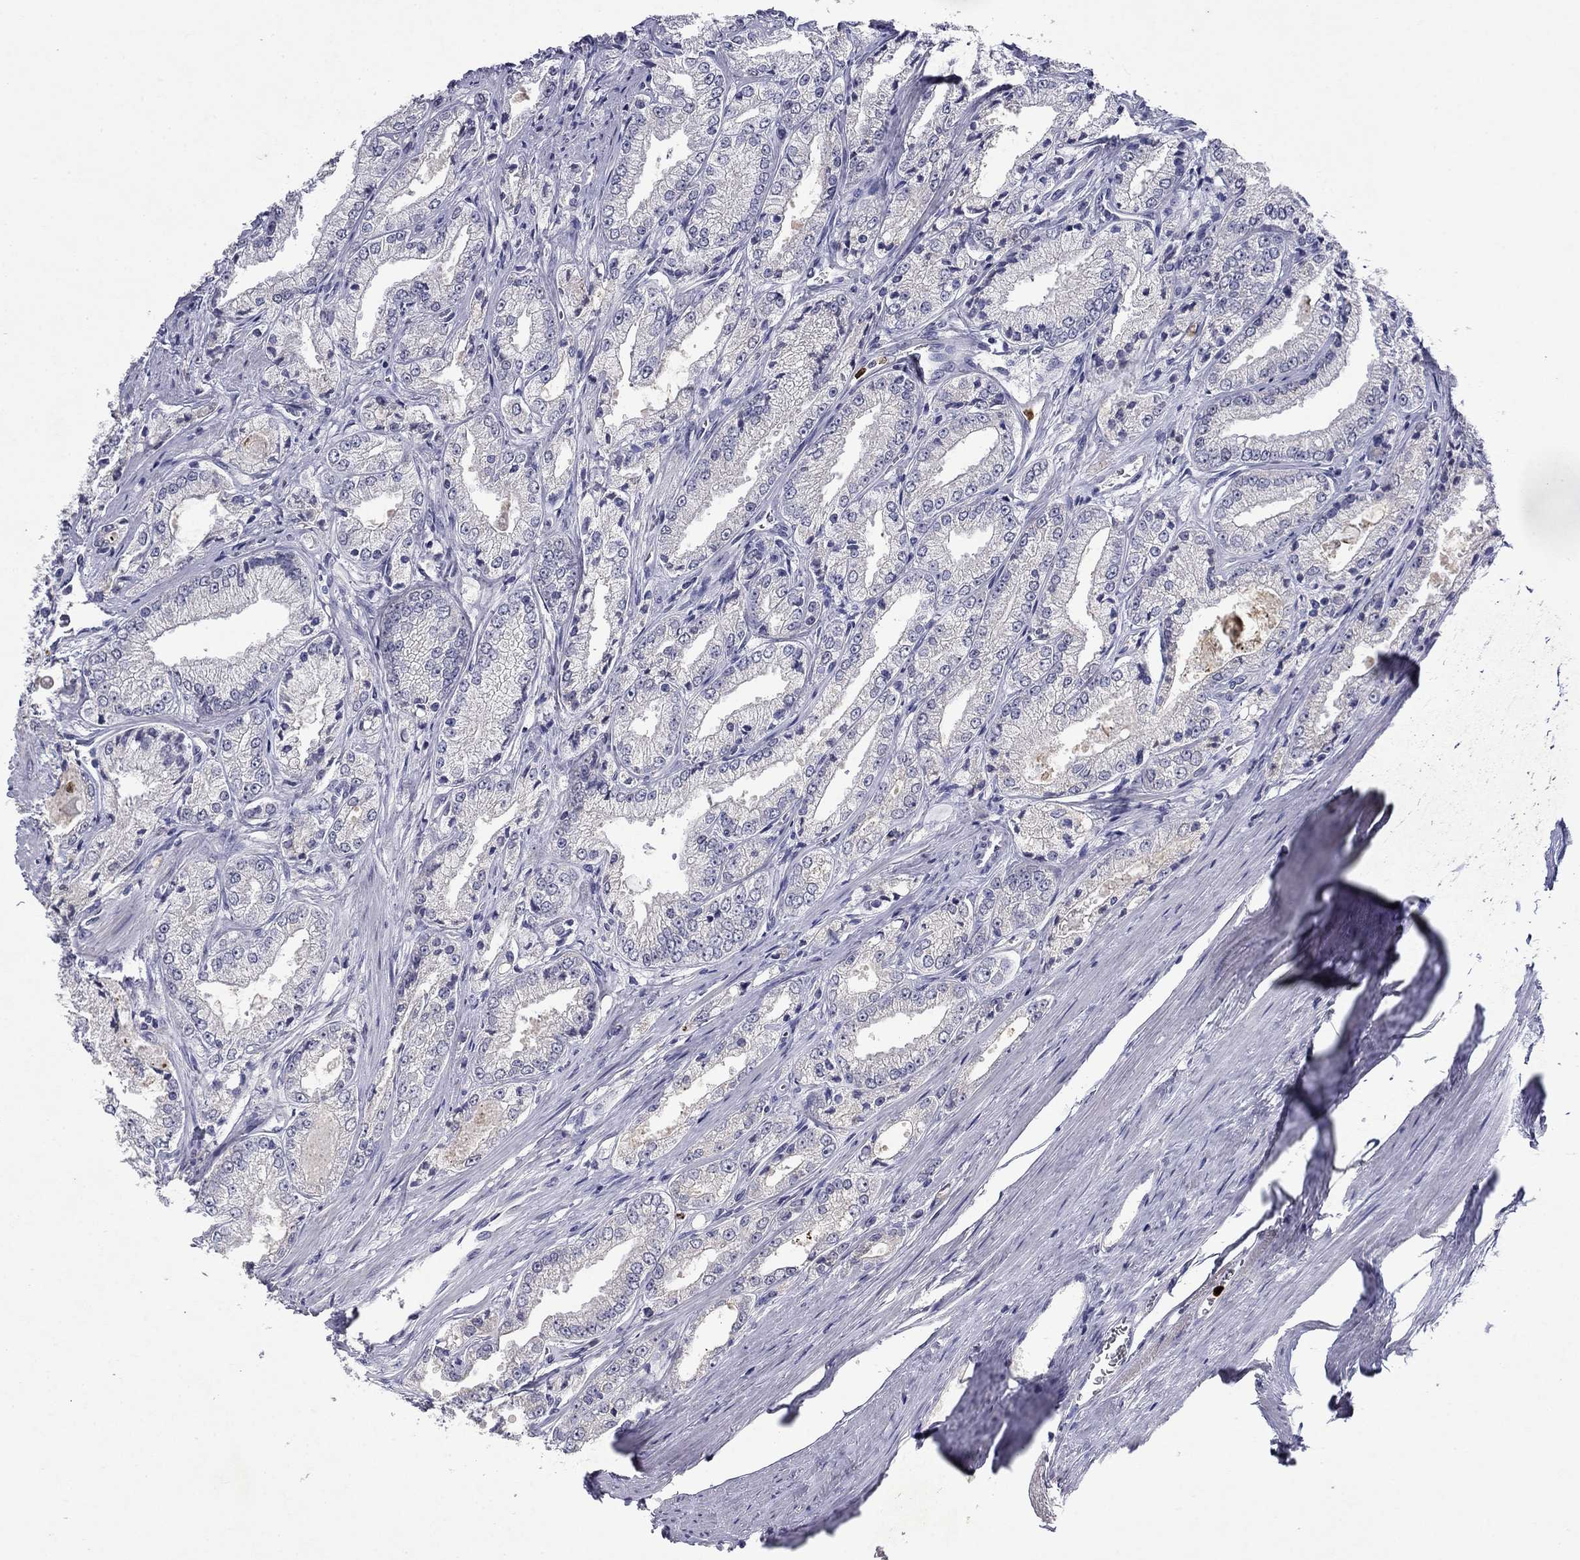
{"staining": {"intensity": "negative", "quantity": "none", "location": "none"}, "tissue": "prostate cancer", "cell_type": "Tumor cells", "image_type": "cancer", "snomed": [{"axis": "morphology", "description": "Adenocarcinoma, NOS"}, {"axis": "morphology", "description": "Adenocarcinoma, High grade"}, {"axis": "topography", "description": "Prostate"}], "caption": "DAB (3,3'-diaminobenzidine) immunohistochemical staining of adenocarcinoma (prostate) demonstrates no significant staining in tumor cells.", "gene": "IRF5", "patient": {"sex": "male", "age": 70}}